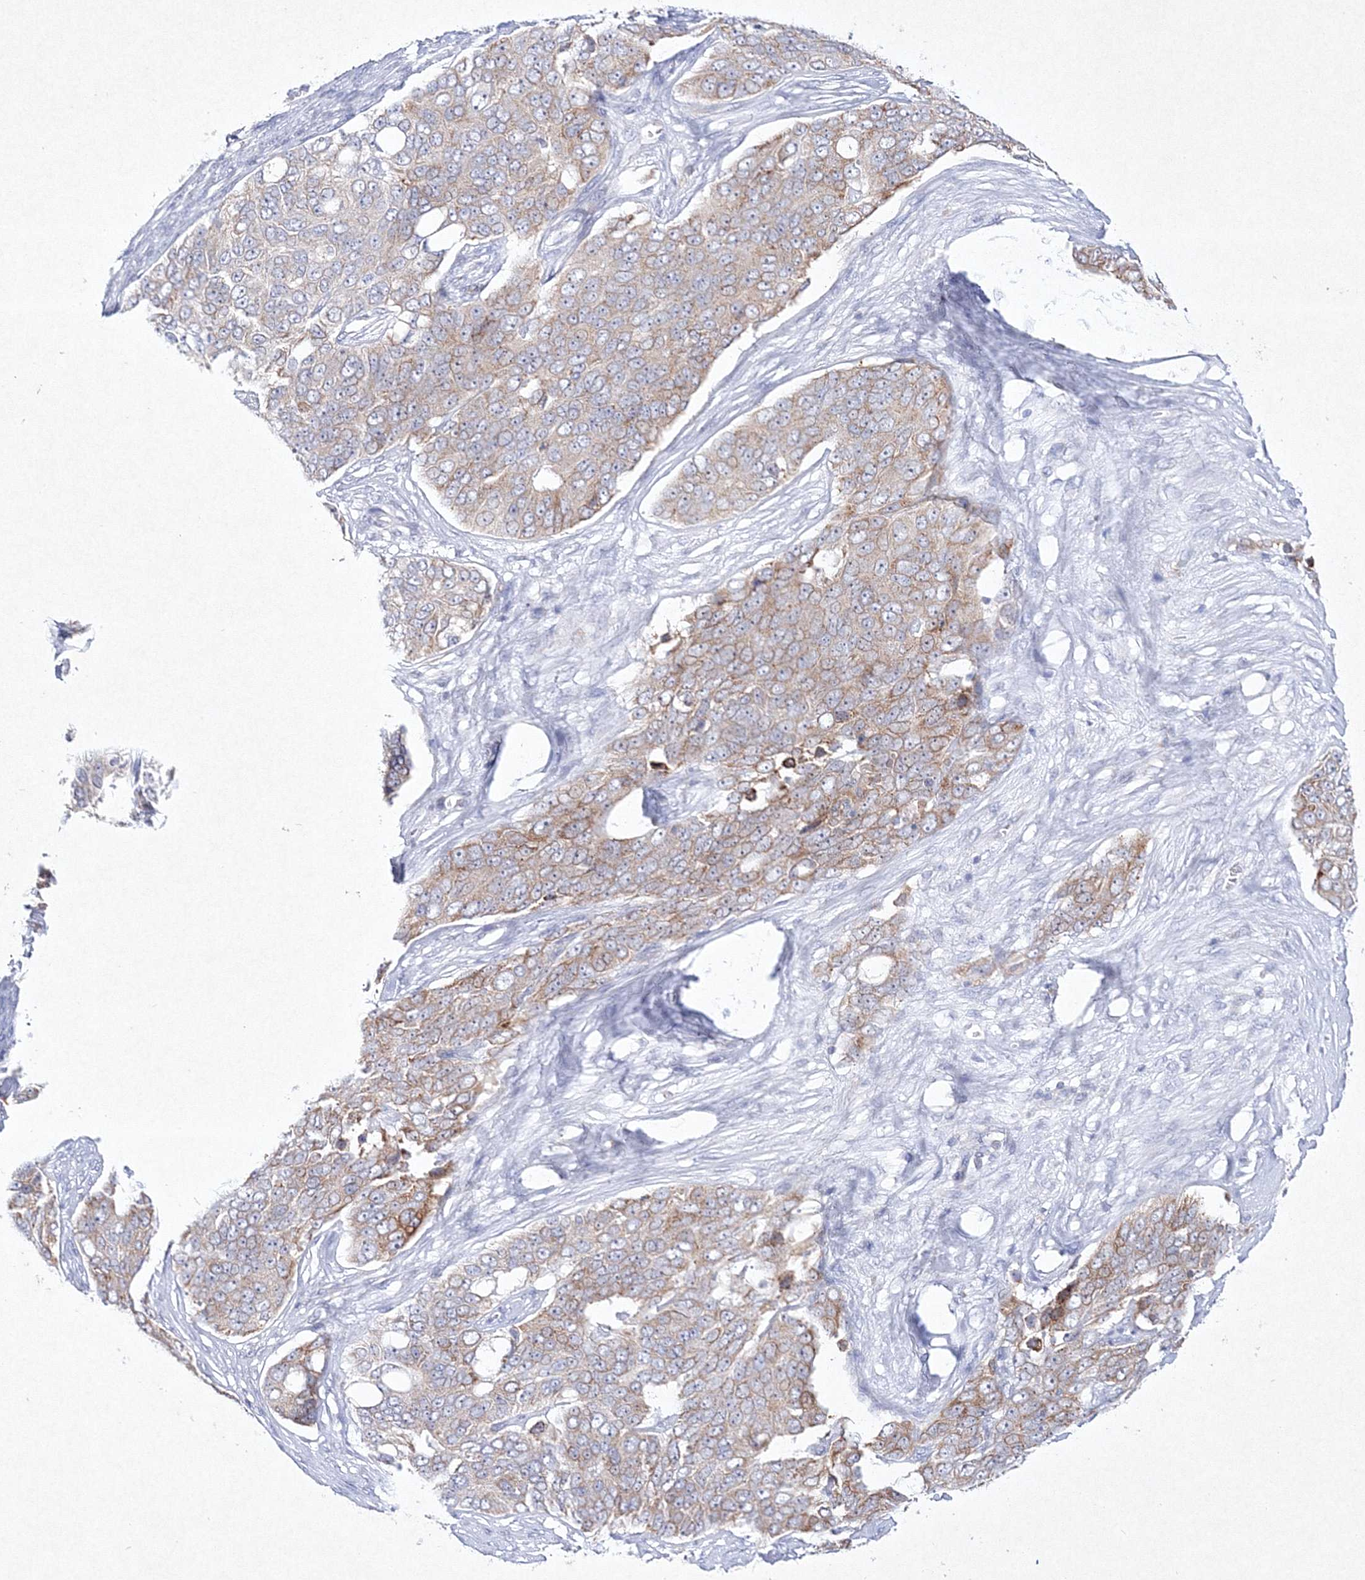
{"staining": {"intensity": "moderate", "quantity": ">75%", "location": "cytoplasmic/membranous"}, "tissue": "ovarian cancer", "cell_type": "Tumor cells", "image_type": "cancer", "snomed": [{"axis": "morphology", "description": "Carcinoma, endometroid"}, {"axis": "topography", "description": "Ovary"}], "caption": "Protein expression analysis of endometroid carcinoma (ovarian) exhibits moderate cytoplasmic/membranous positivity in approximately >75% of tumor cells.", "gene": "HCST", "patient": {"sex": "female", "age": 51}}